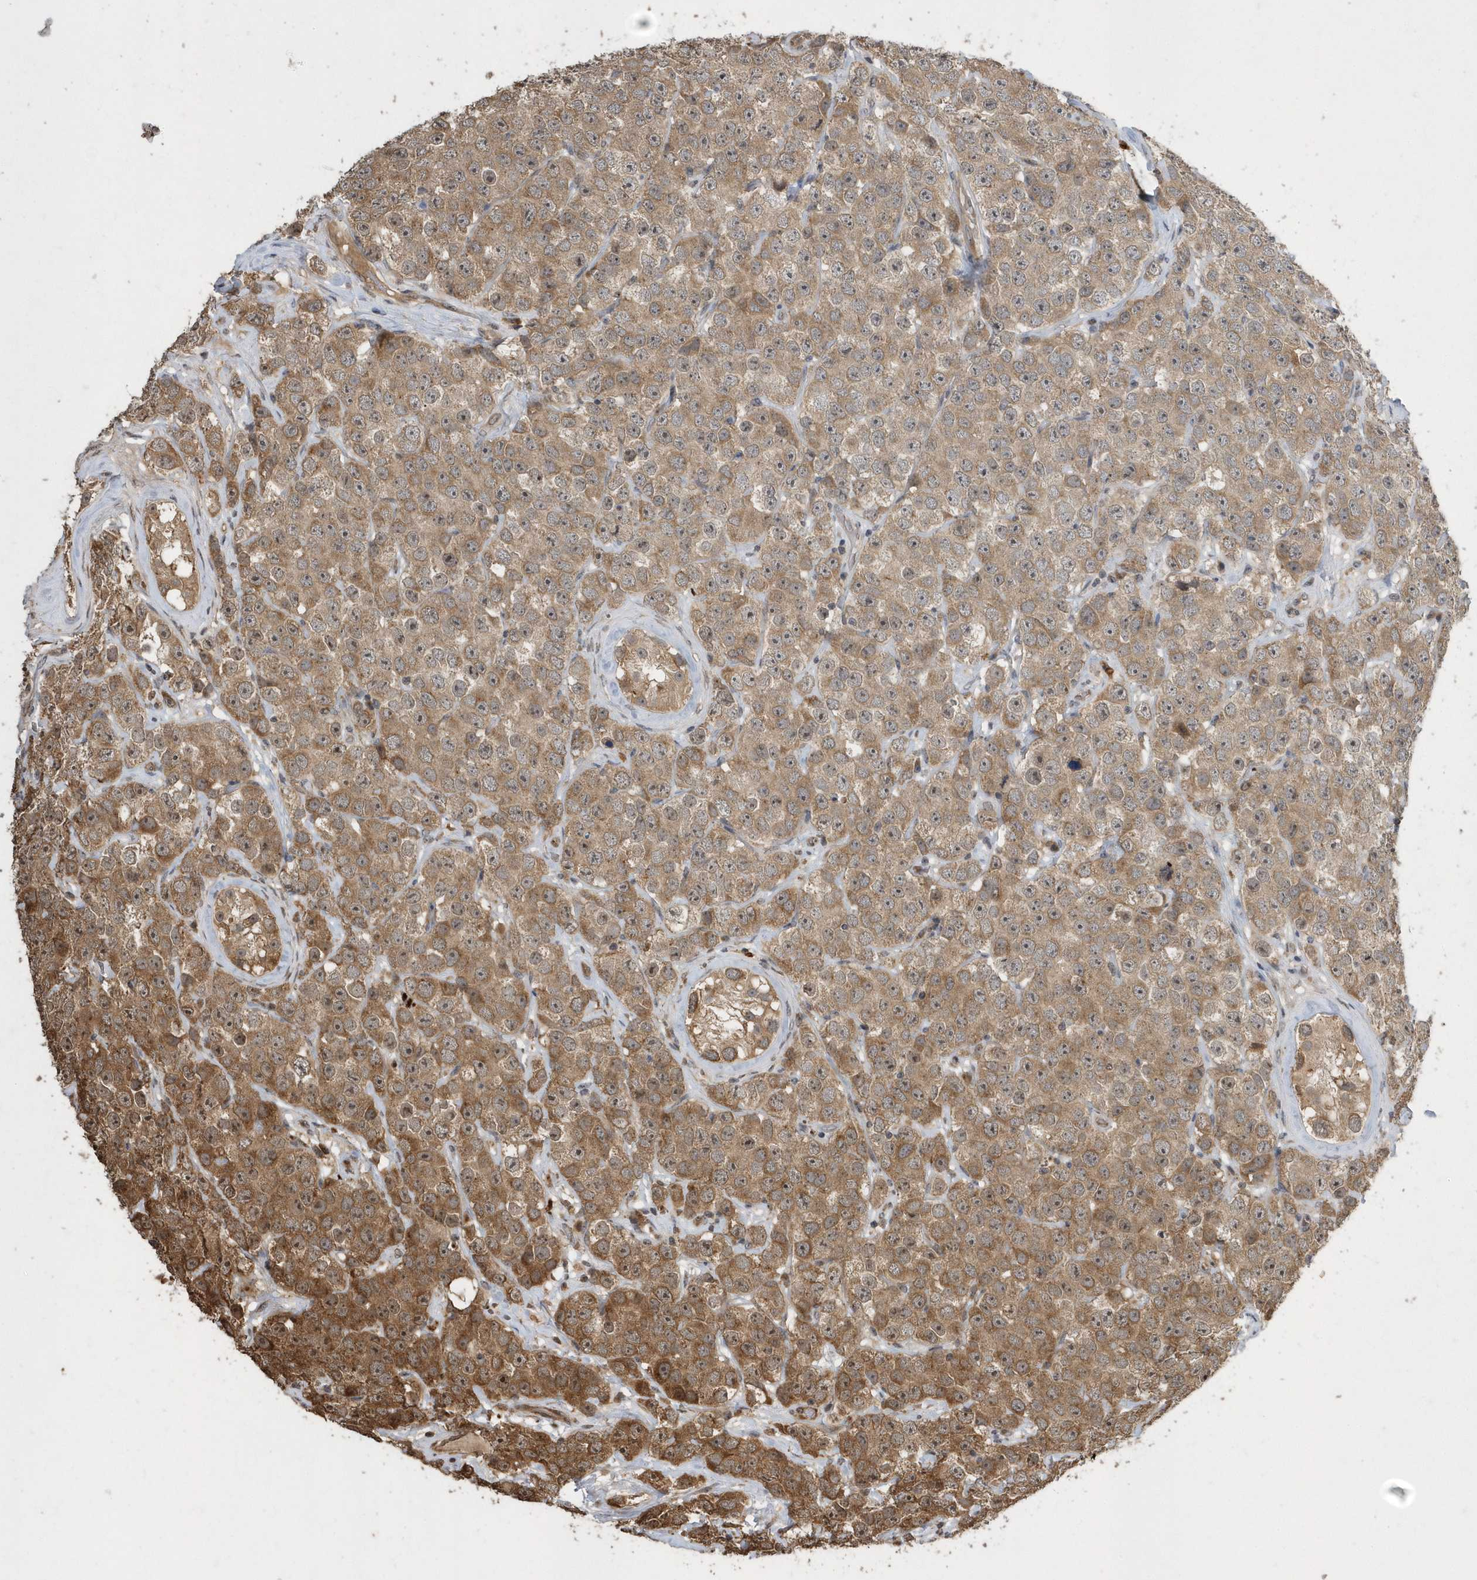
{"staining": {"intensity": "moderate", "quantity": ">75%", "location": "cytoplasmic/membranous"}, "tissue": "testis cancer", "cell_type": "Tumor cells", "image_type": "cancer", "snomed": [{"axis": "morphology", "description": "Seminoma, NOS"}, {"axis": "topography", "description": "Testis"}], "caption": "A histopathology image showing moderate cytoplasmic/membranous expression in about >75% of tumor cells in testis cancer (seminoma), as visualized by brown immunohistochemical staining.", "gene": "WASHC5", "patient": {"sex": "male", "age": 28}}